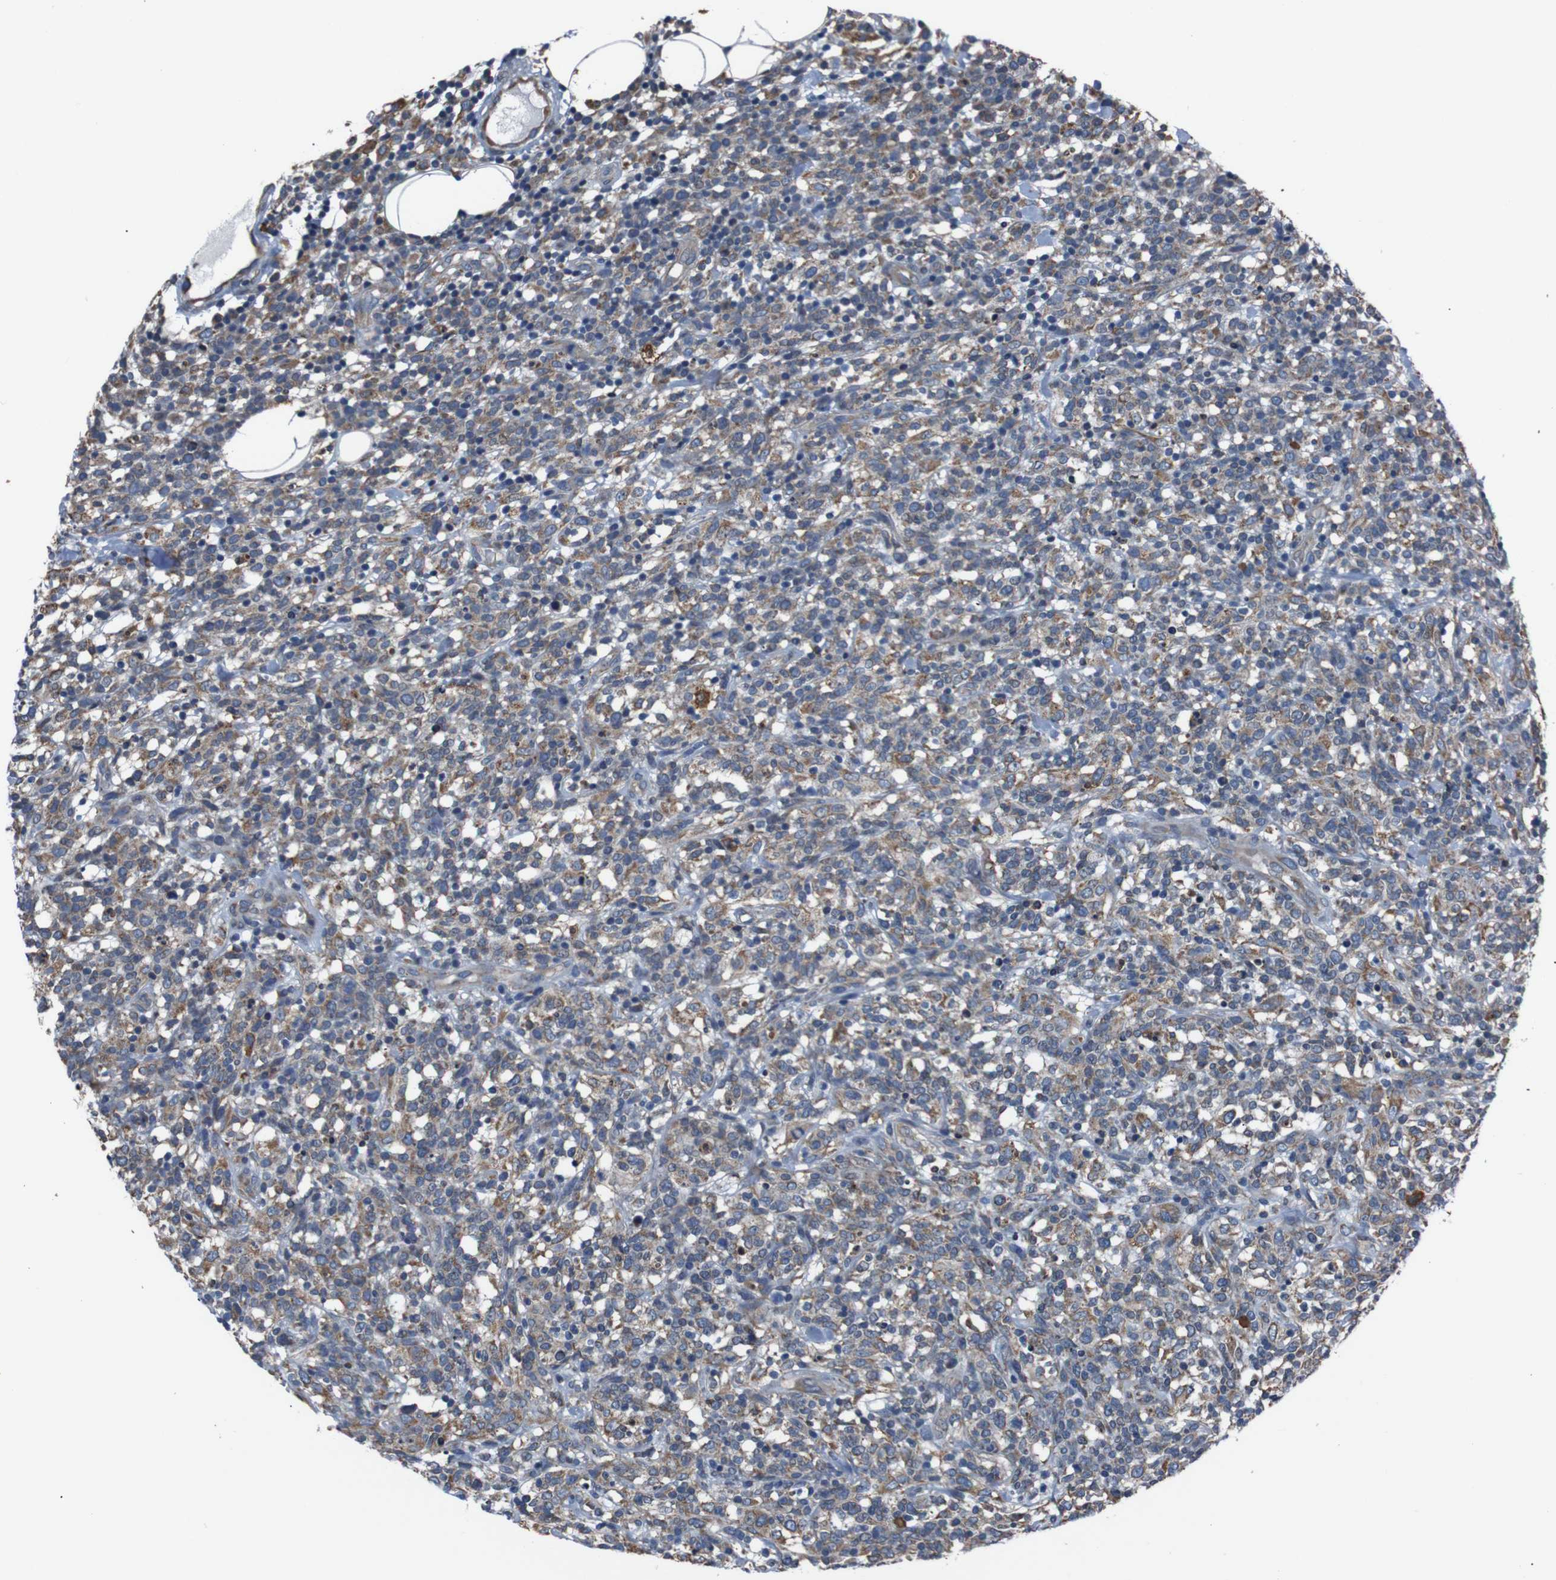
{"staining": {"intensity": "moderate", "quantity": ">75%", "location": "cytoplasmic/membranous"}, "tissue": "lymphoma", "cell_type": "Tumor cells", "image_type": "cancer", "snomed": [{"axis": "morphology", "description": "Malignant lymphoma, non-Hodgkin's type, High grade"}, {"axis": "topography", "description": "Lymph node"}], "caption": "Tumor cells reveal medium levels of moderate cytoplasmic/membranous staining in about >75% of cells in human malignant lymphoma, non-Hodgkin's type (high-grade).", "gene": "SIGMAR1", "patient": {"sex": "female", "age": 73}}